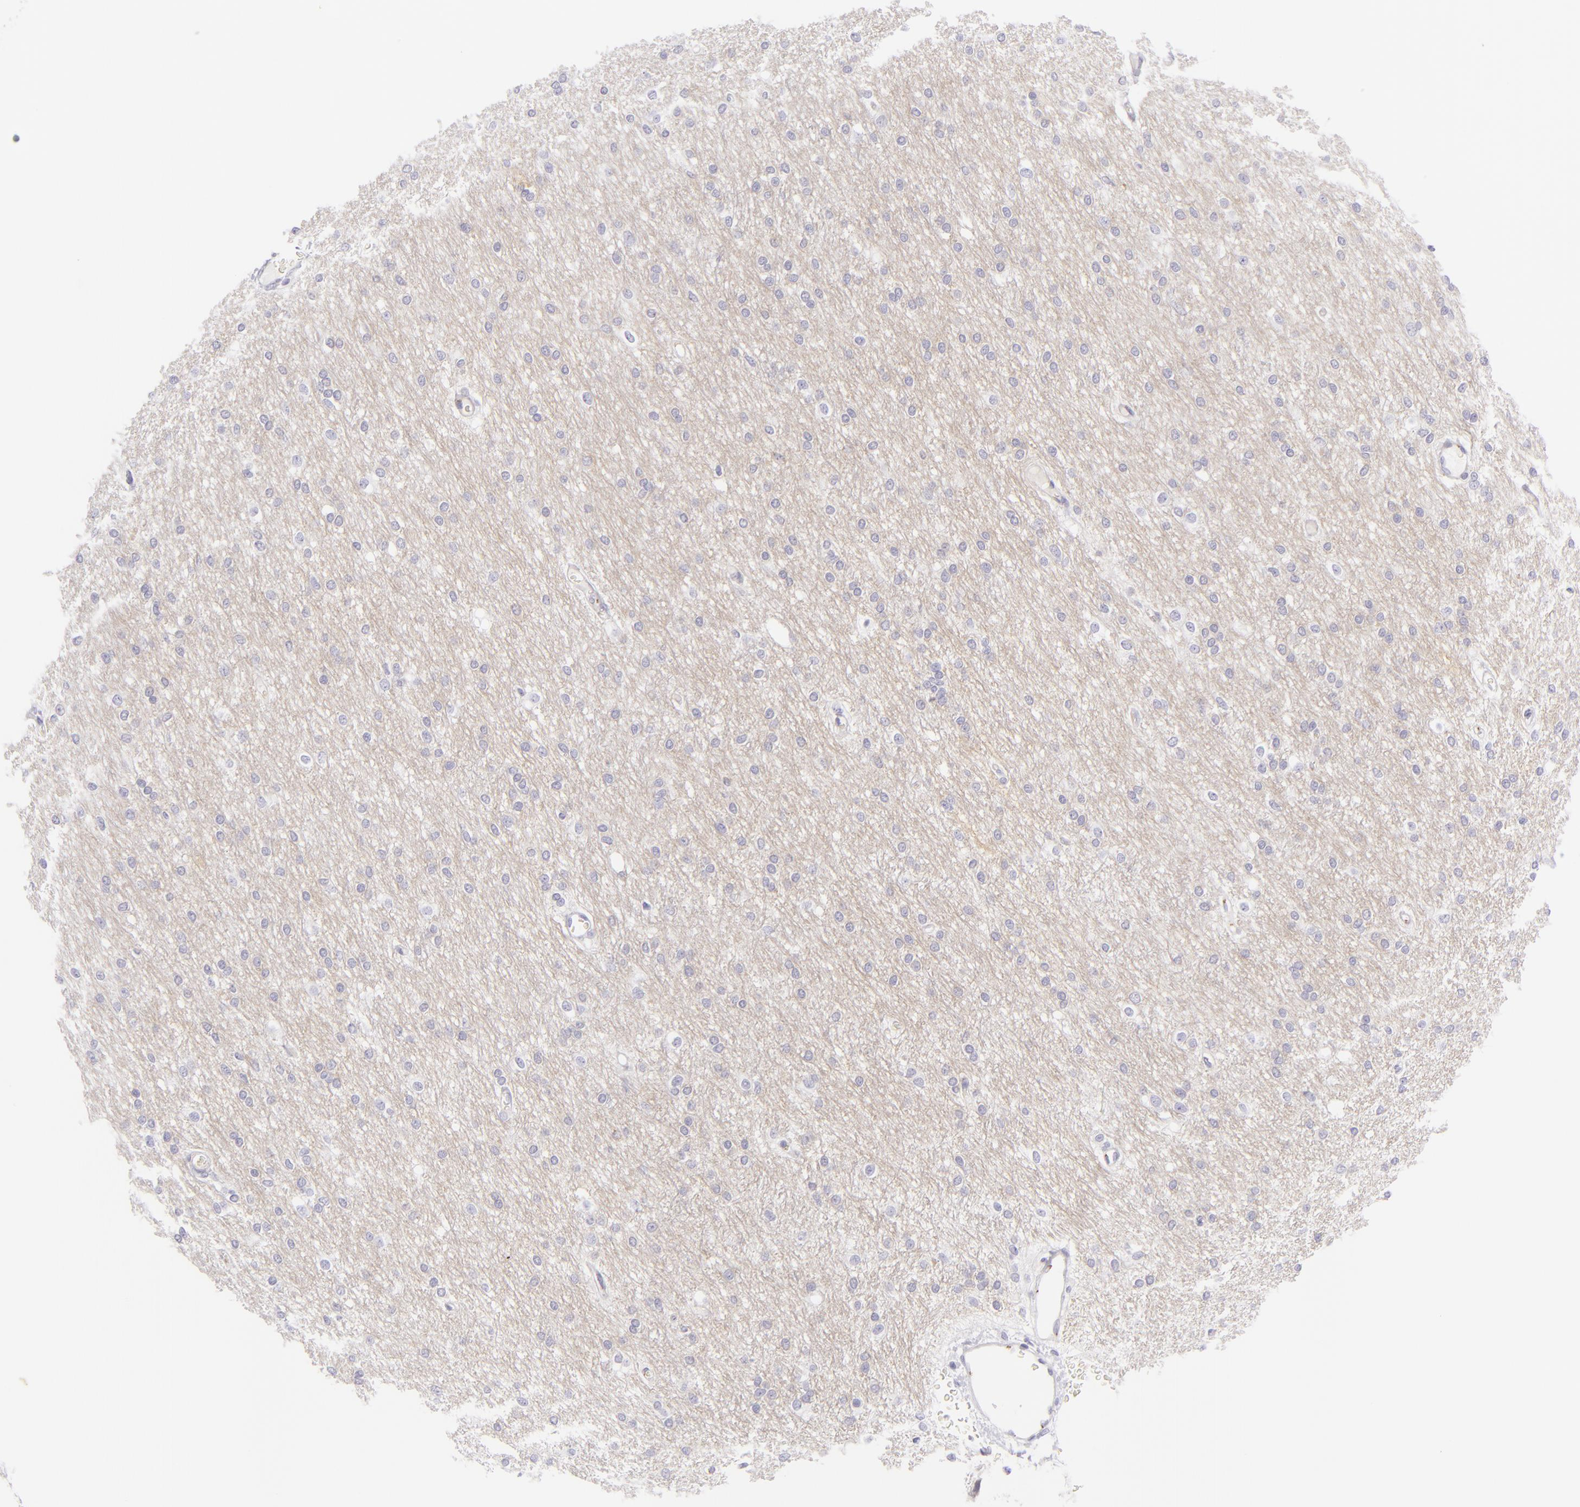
{"staining": {"intensity": "negative", "quantity": "none", "location": "none"}, "tissue": "cerebral cortex", "cell_type": "Endothelial cells", "image_type": "normal", "snomed": [{"axis": "morphology", "description": "Normal tissue, NOS"}, {"axis": "morphology", "description": "Inflammation, NOS"}, {"axis": "topography", "description": "Cerebral cortex"}], "caption": "Immunohistochemistry (IHC) histopathology image of normal cerebral cortex: cerebral cortex stained with DAB demonstrates no significant protein positivity in endothelial cells.", "gene": "DLG4", "patient": {"sex": "male", "age": 6}}